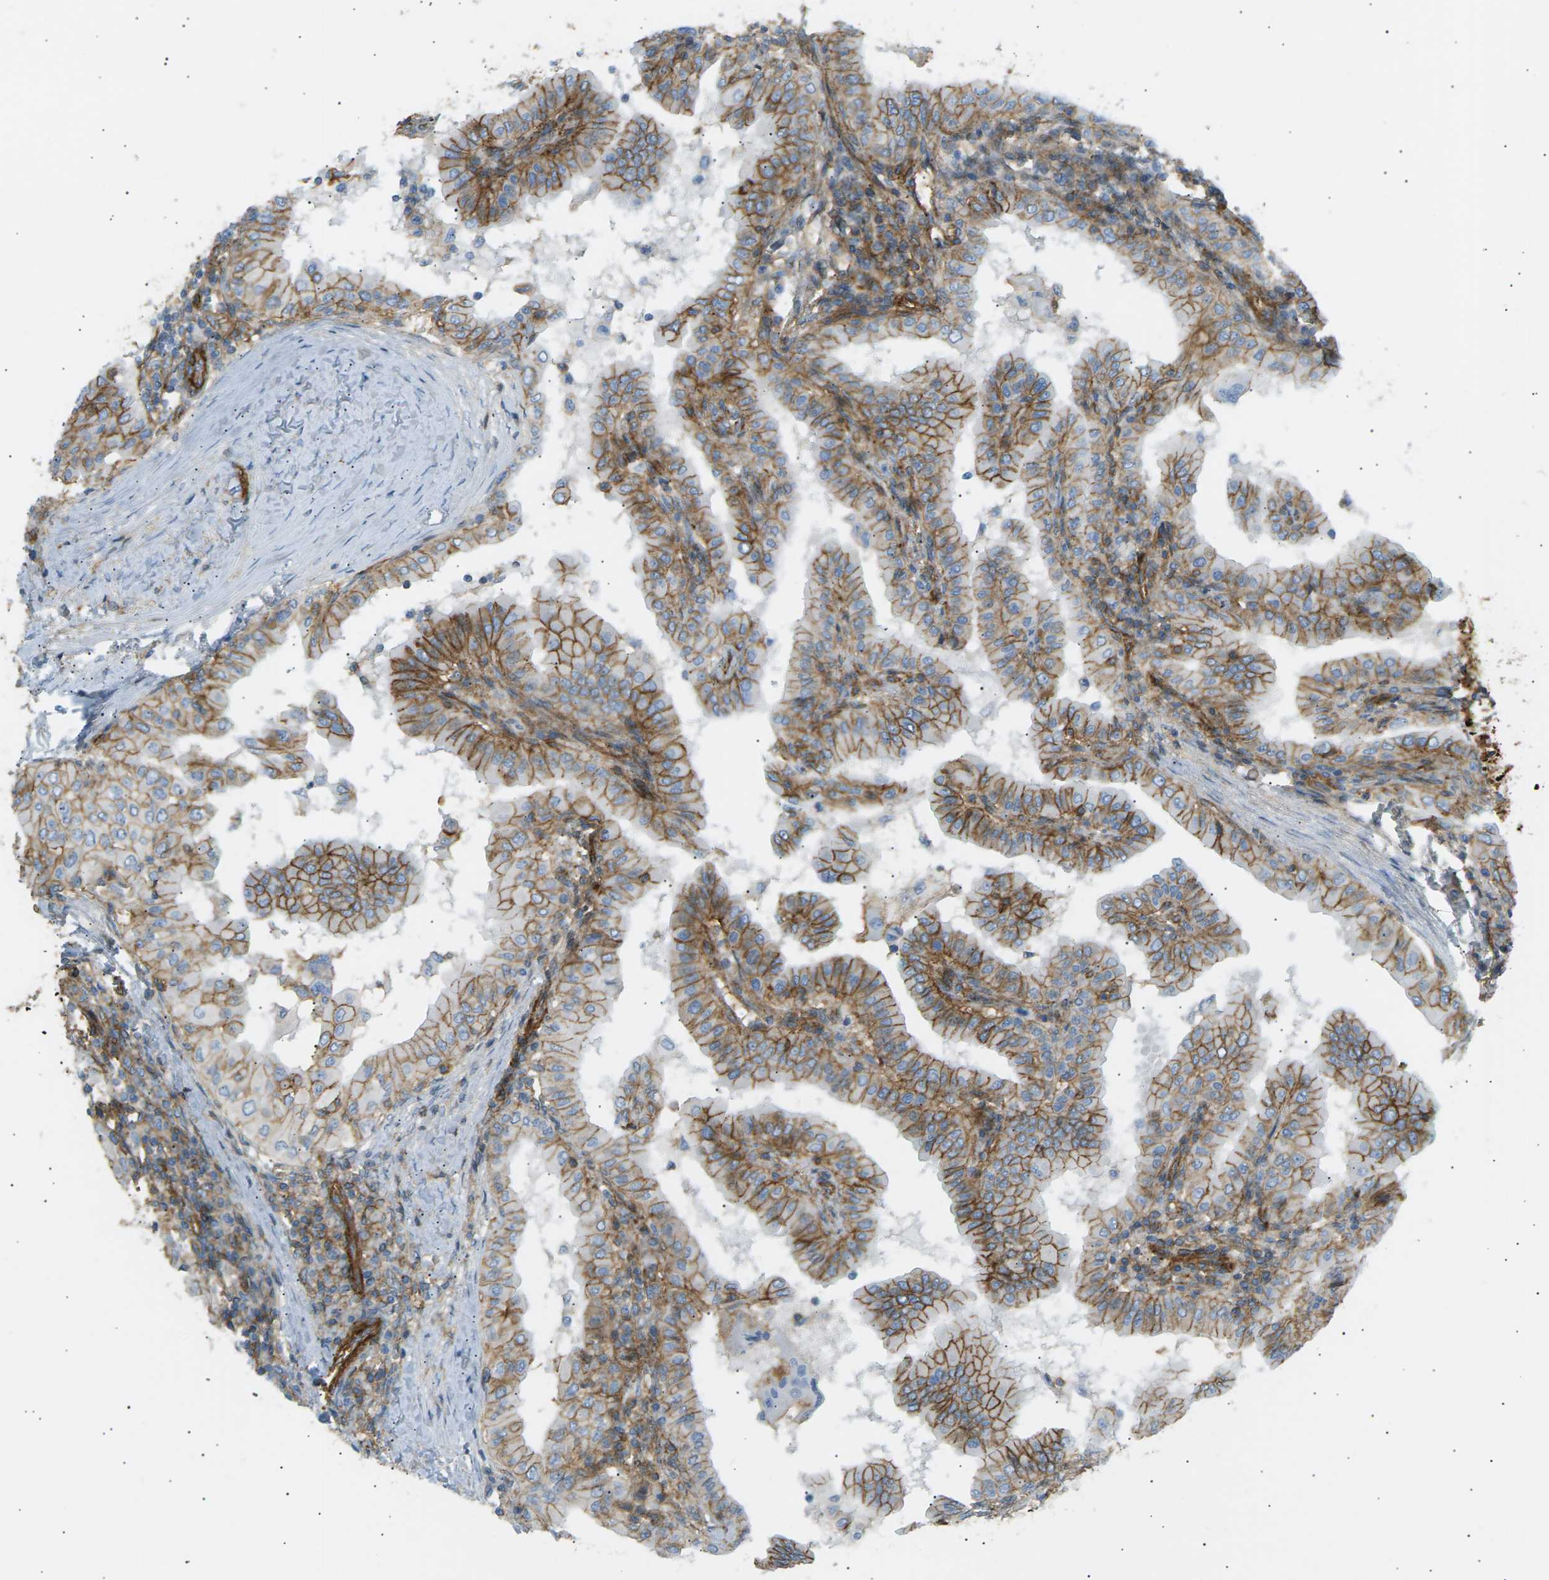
{"staining": {"intensity": "strong", "quantity": ">75%", "location": "cytoplasmic/membranous"}, "tissue": "thyroid cancer", "cell_type": "Tumor cells", "image_type": "cancer", "snomed": [{"axis": "morphology", "description": "Papillary adenocarcinoma, NOS"}, {"axis": "topography", "description": "Thyroid gland"}], "caption": "This is an image of immunohistochemistry staining of thyroid papillary adenocarcinoma, which shows strong staining in the cytoplasmic/membranous of tumor cells.", "gene": "ATP2B4", "patient": {"sex": "male", "age": 33}}